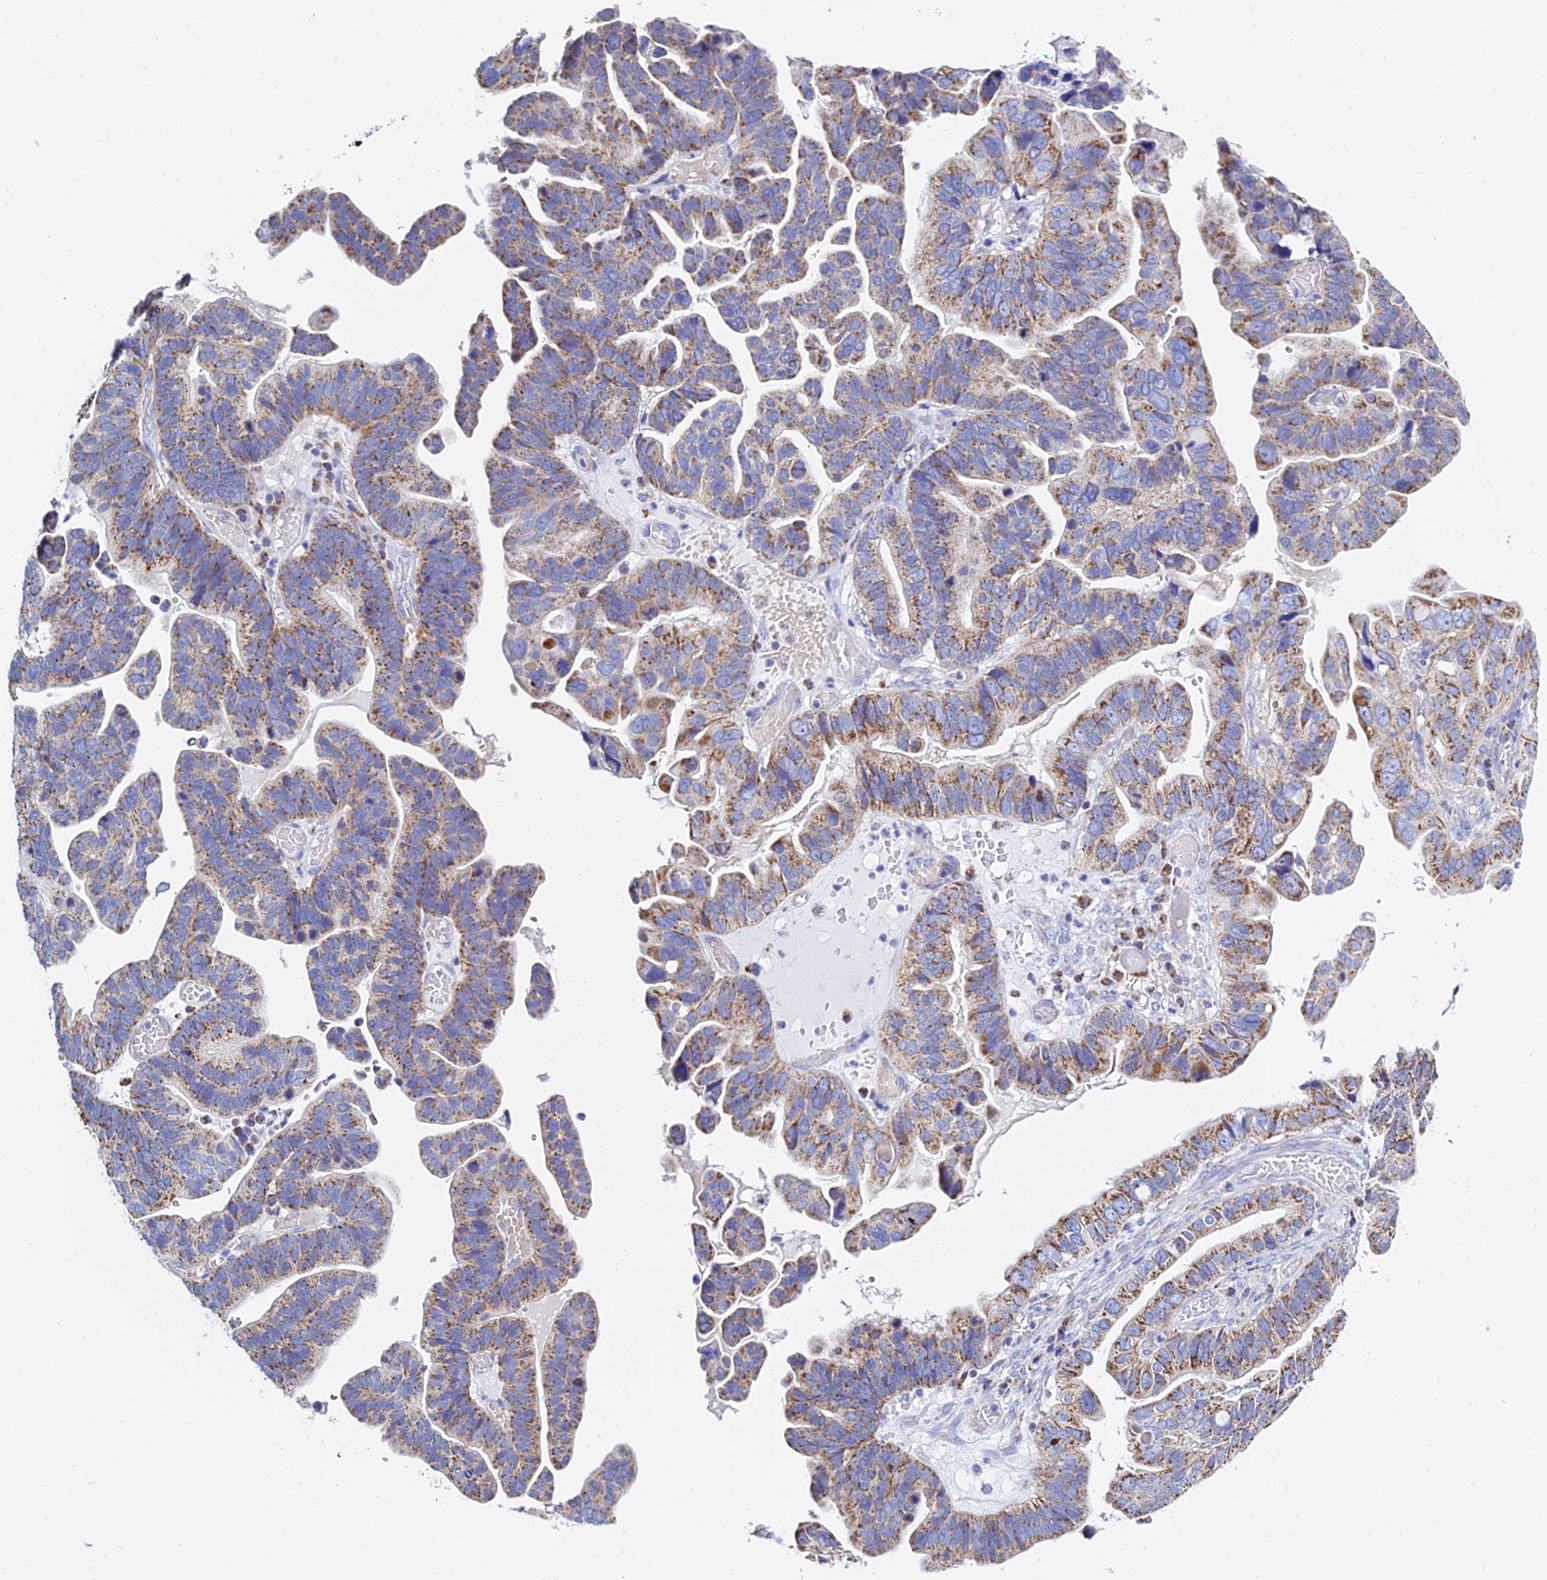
{"staining": {"intensity": "moderate", "quantity": ">75%", "location": "cytoplasmic/membranous"}, "tissue": "ovarian cancer", "cell_type": "Tumor cells", "image_type": "cancer", "snomed": [{"axis": "morphology", "description": "Cystadenocarcinoma, serous, NOS"}, {"axis": "topography", "description": "Ovary"}], "caption": "Protein staining of ovarian serous cystadenocarcinoma tissue reveals moderate cytoplasmic/membranous expression in about >75% of tumor cells.", "gene": "MGST1", "patient": {"sex": "female", "age": 56}}